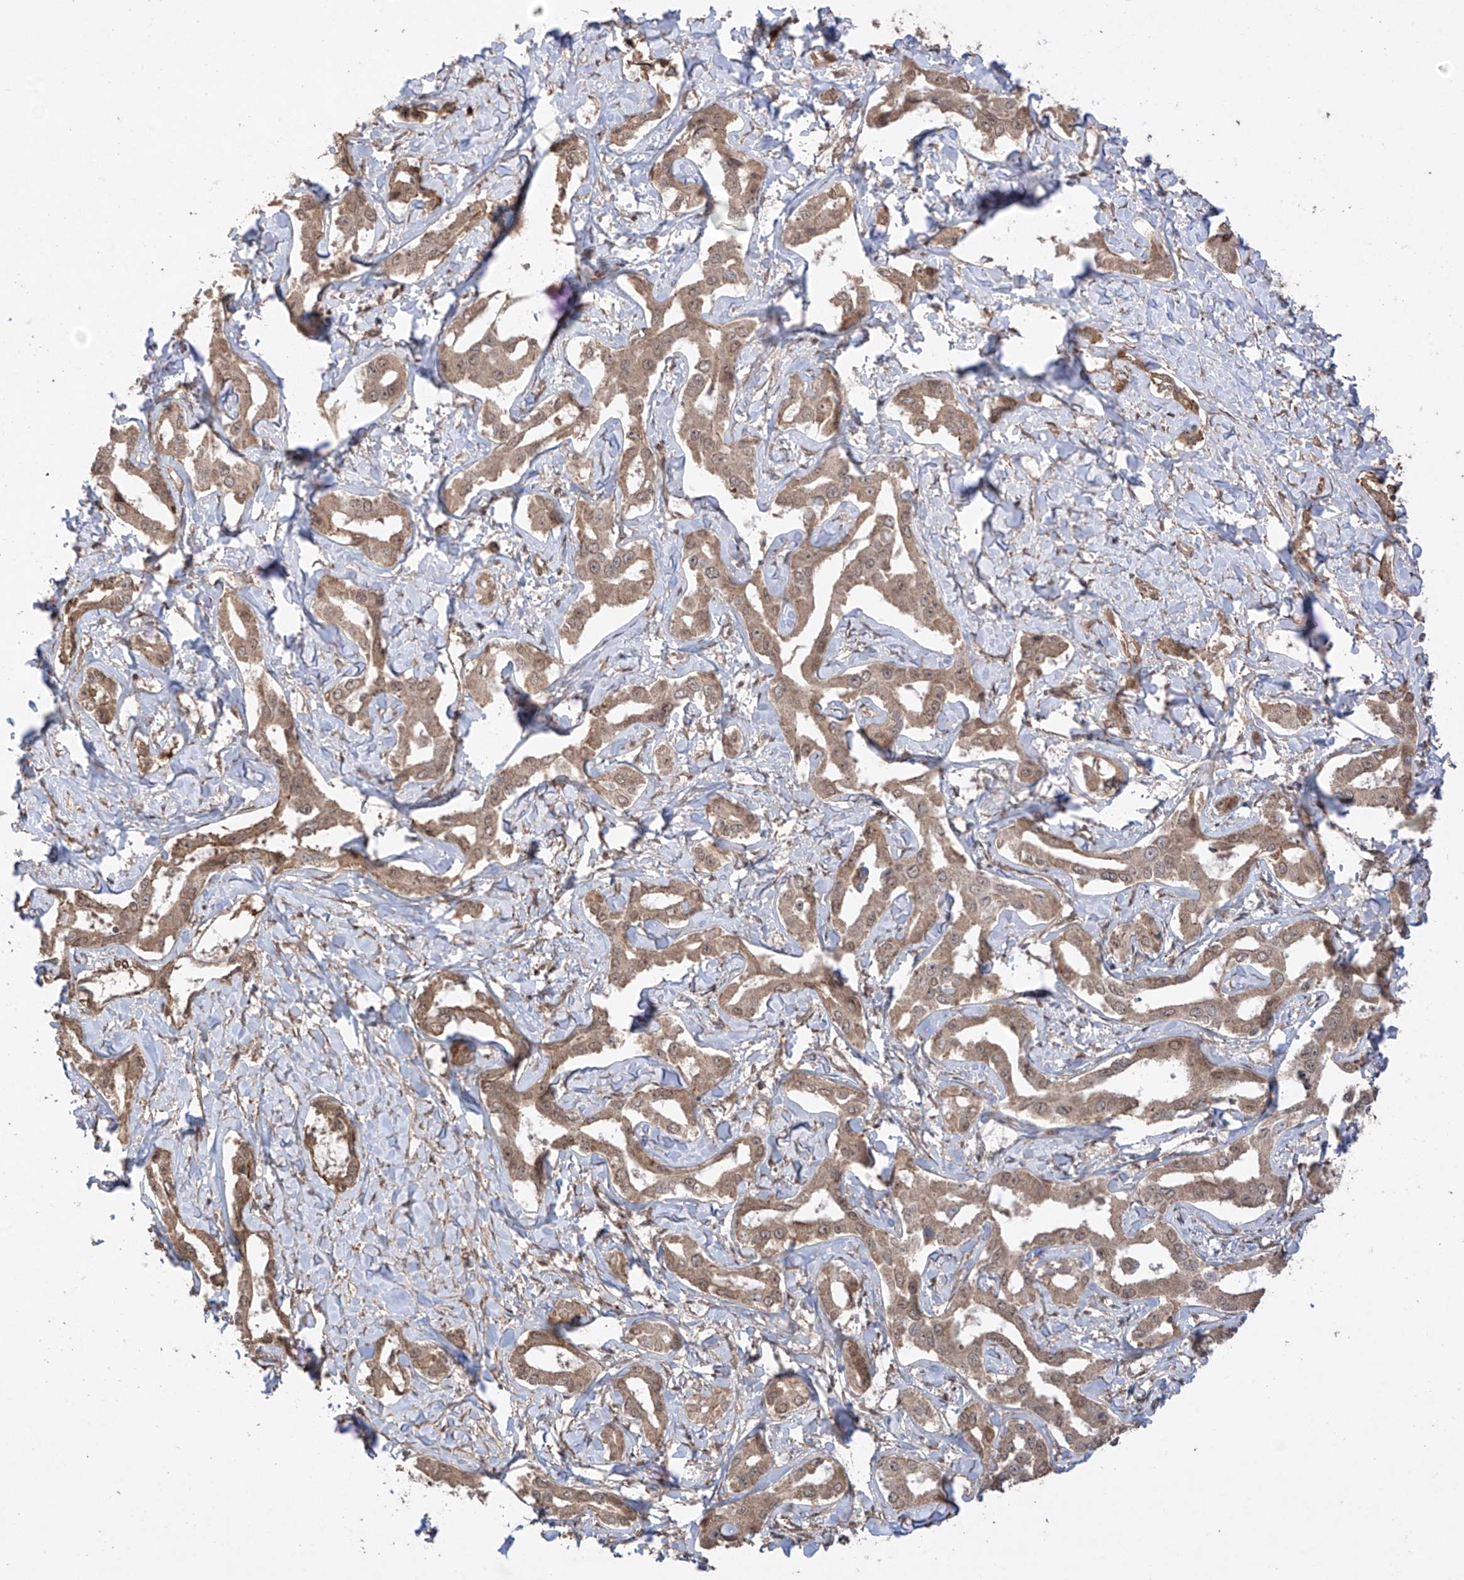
{"staining": {"intensity": "moderate", "quantity": ">75%", "location": "cytoplasmic/membranous"}, "tissue": "liver cancer", "cell_type": "Tumor cells", "image_type": "cancer", "snomed": [{"axis": "morphology", "description": "Cholangiocarcinoma"}, {"axis": "topography", "description": "Liver"}], "caption": "Liver cancer (cholangiocarcinoma) tissue reveals moderate cytoplasmic/membranous expression in about >75% of tumor cells", "gene": "ABCD1", "patient": {"sex": "male", "age": 59}}